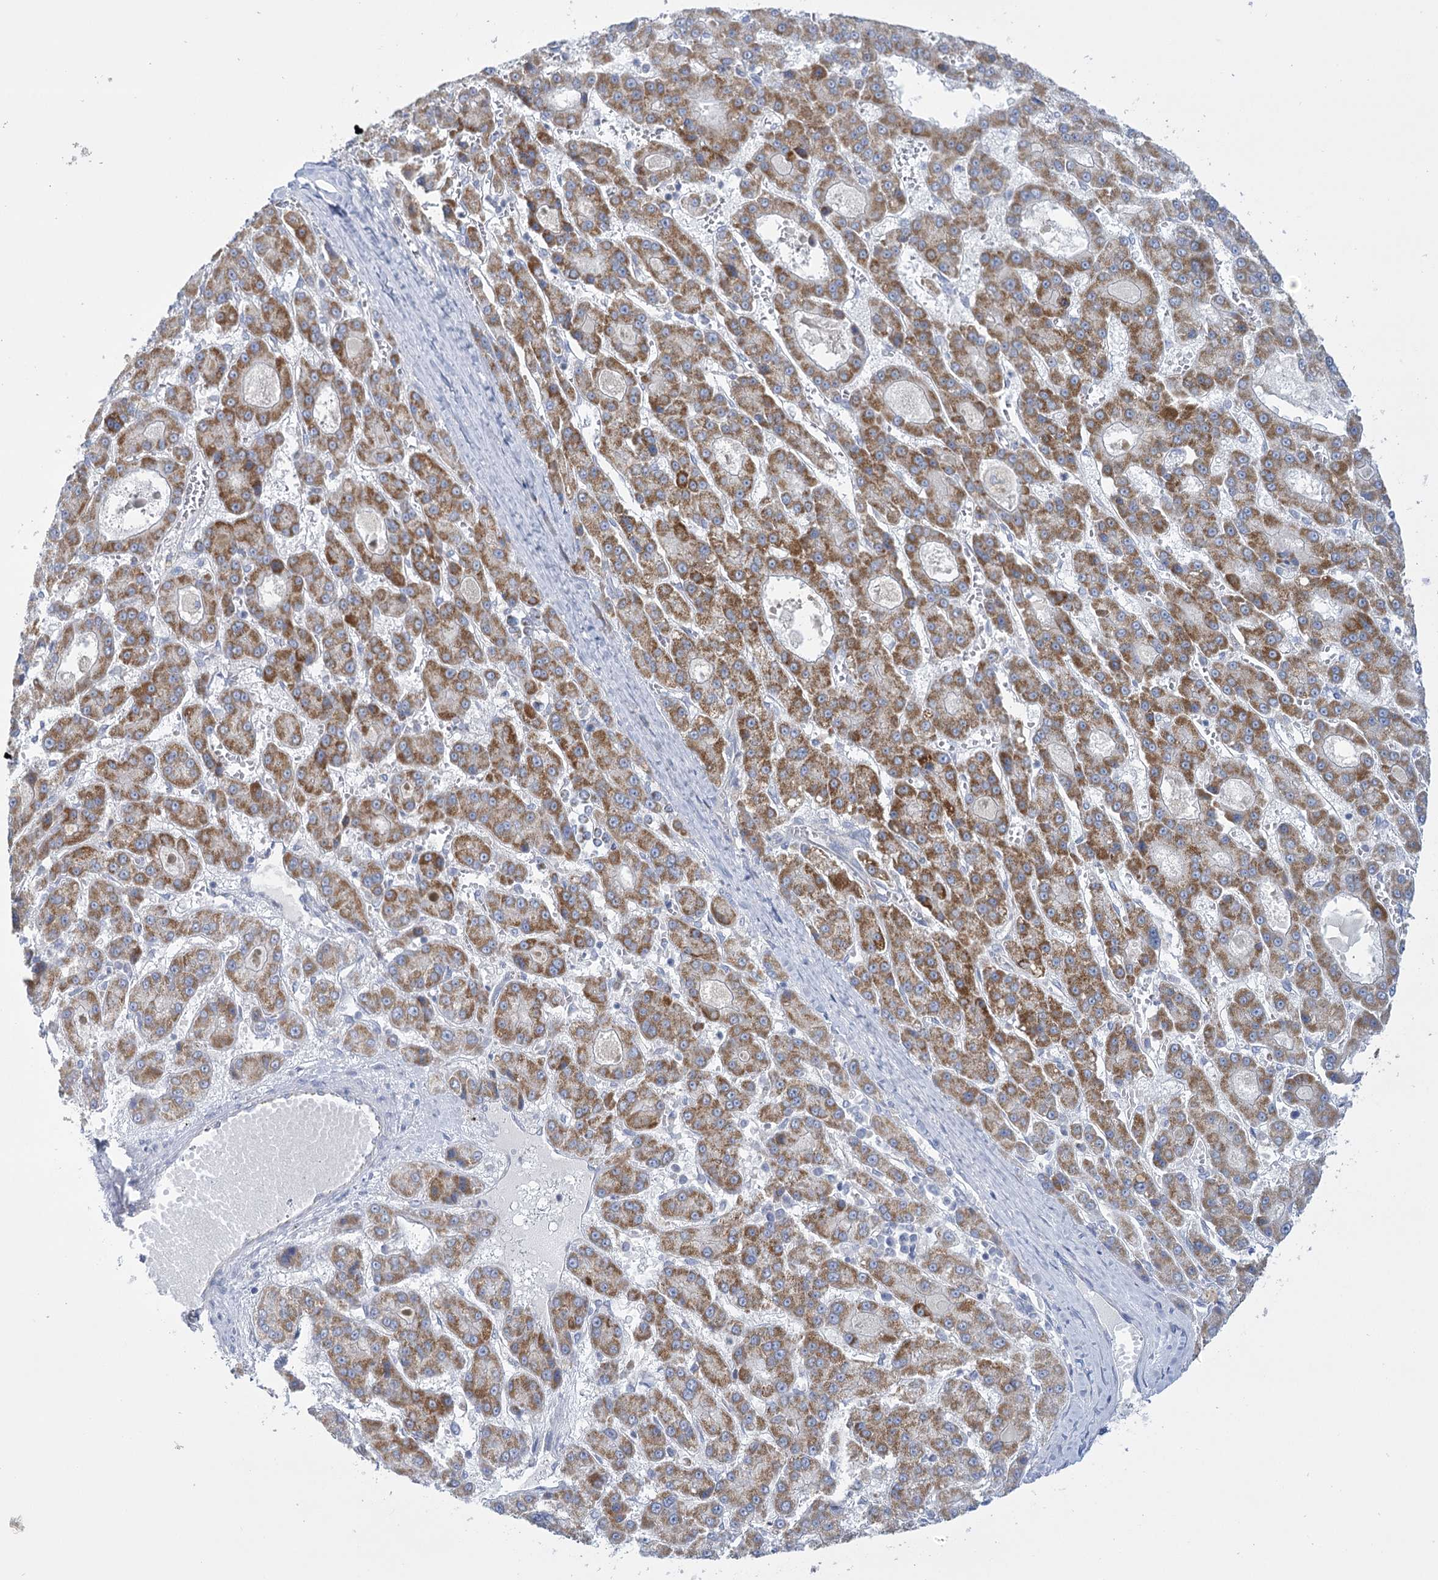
{"staining": {"intensity": "moderate", "quantity": ">75%", "location": "cytoplasmic/membranous"}, "tissue": "liver cancer", "cell_type": "Tumor cells", "image_type": "cancer", "snomed": [{"axis": "morphology", "description": "Carcinoma, Hepatocellular, NOS"}, {"axis": "topography", "description": "Liver"}], "caption": "DAB immunohistochemical staining of liver cancer (hepatocellular carcinoma) demonstrates moderate cytoplasmic/membranous protein positivity in about >75% of tumor cells.", "gene": "DHTKD1", "patient": {"sex": "male", "age": 70}}